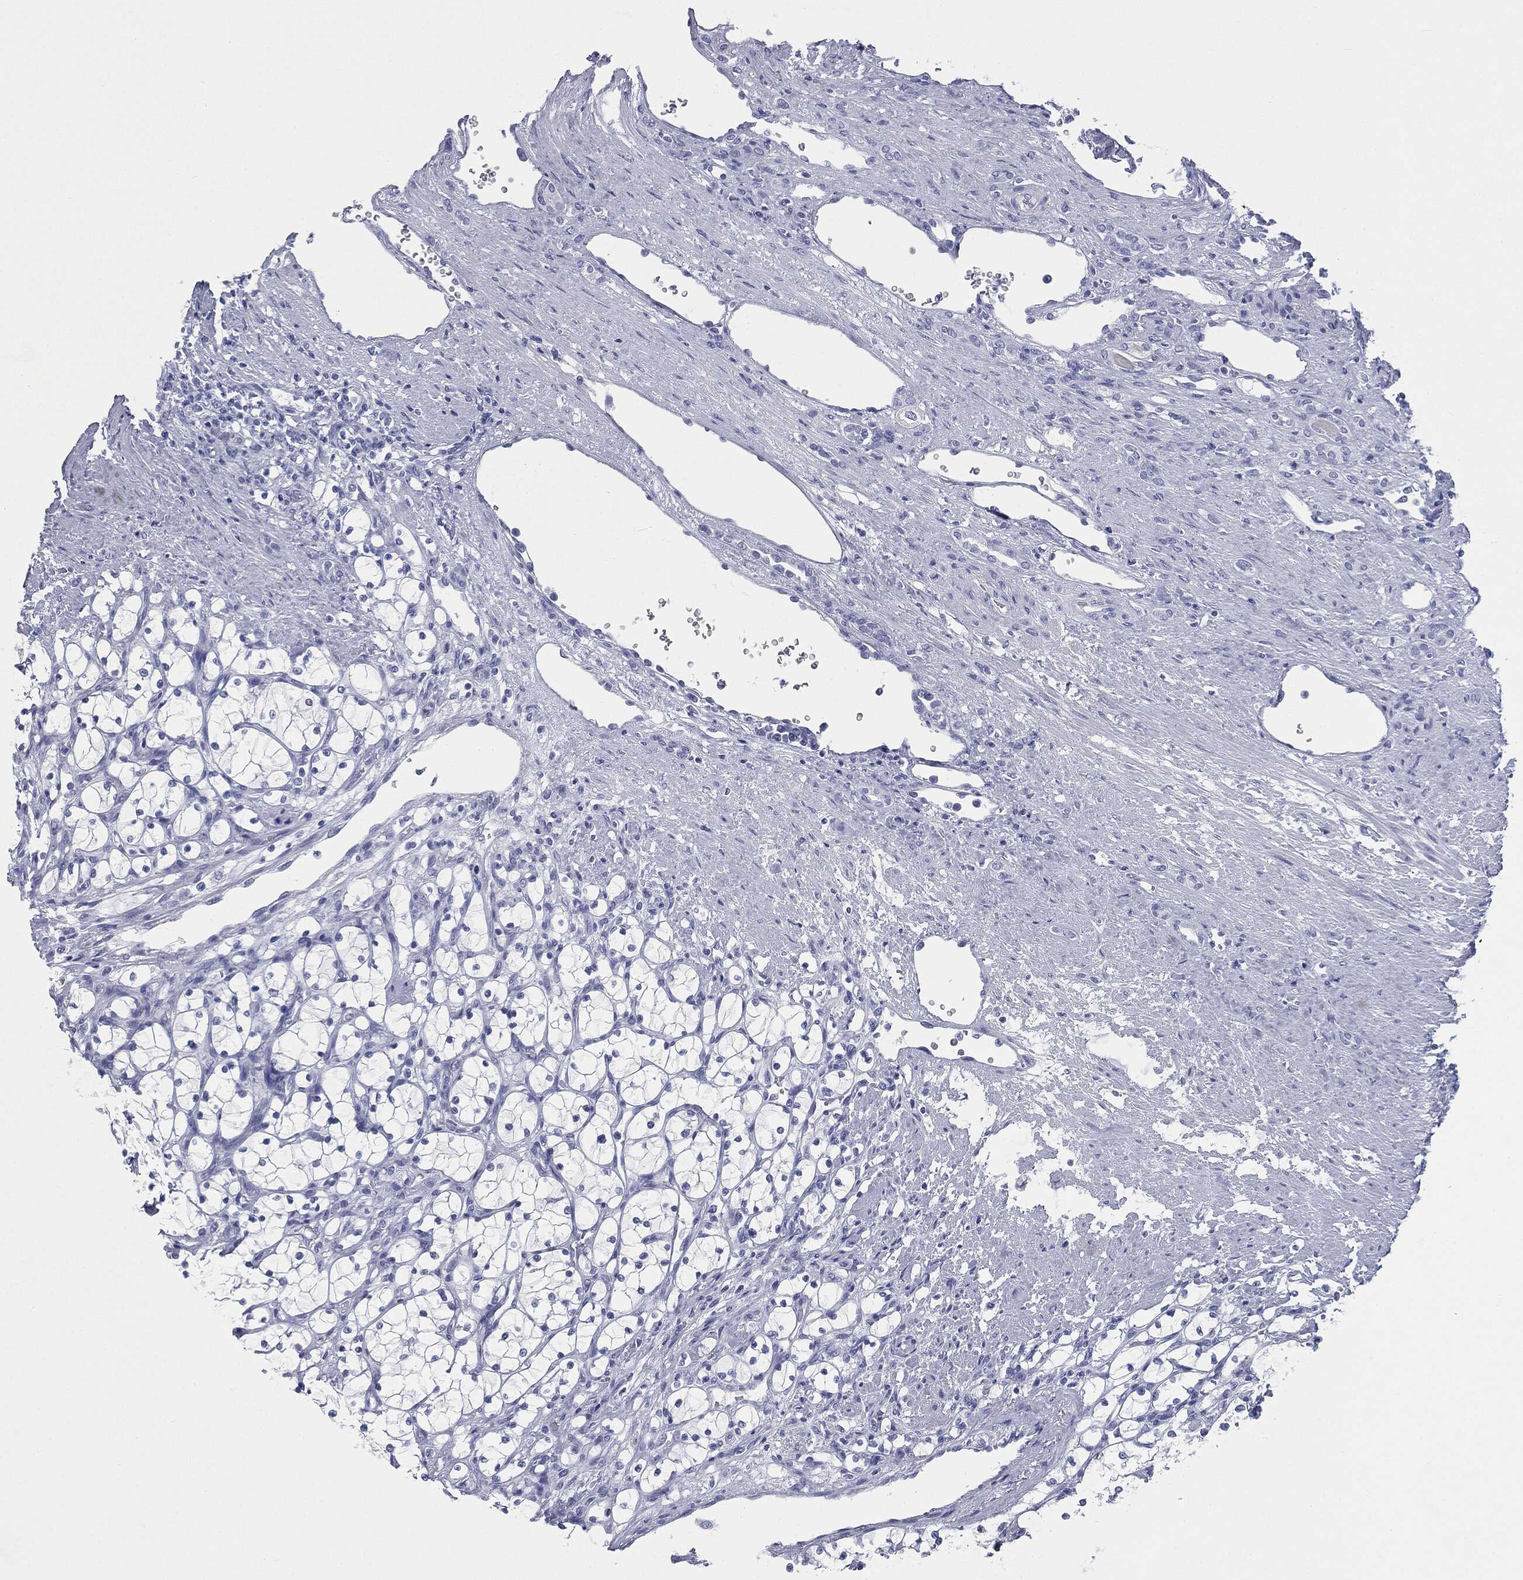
{"staining": {"intensity": "negative", "quantity": "none", "location": "none"}, "tissue": "renal cancer", "cell_type": "Tumor cells", "image_type": "cancer", "snomed": [{"axis": "morphology", "description": "Adenocarcinoma, NOS"}, {"axis": "topography", "description": "Kidney"}], "caption": "This is a histopathology image of immunohistochemistry staining of renal cancer, which shows no expression in tumor cells. (DAB (3,3'-diaminobenzidine) immunohistochemistry, high magnification).", "gene": "ATP2A1", "patient": {"sex": "female", "age": 69}}